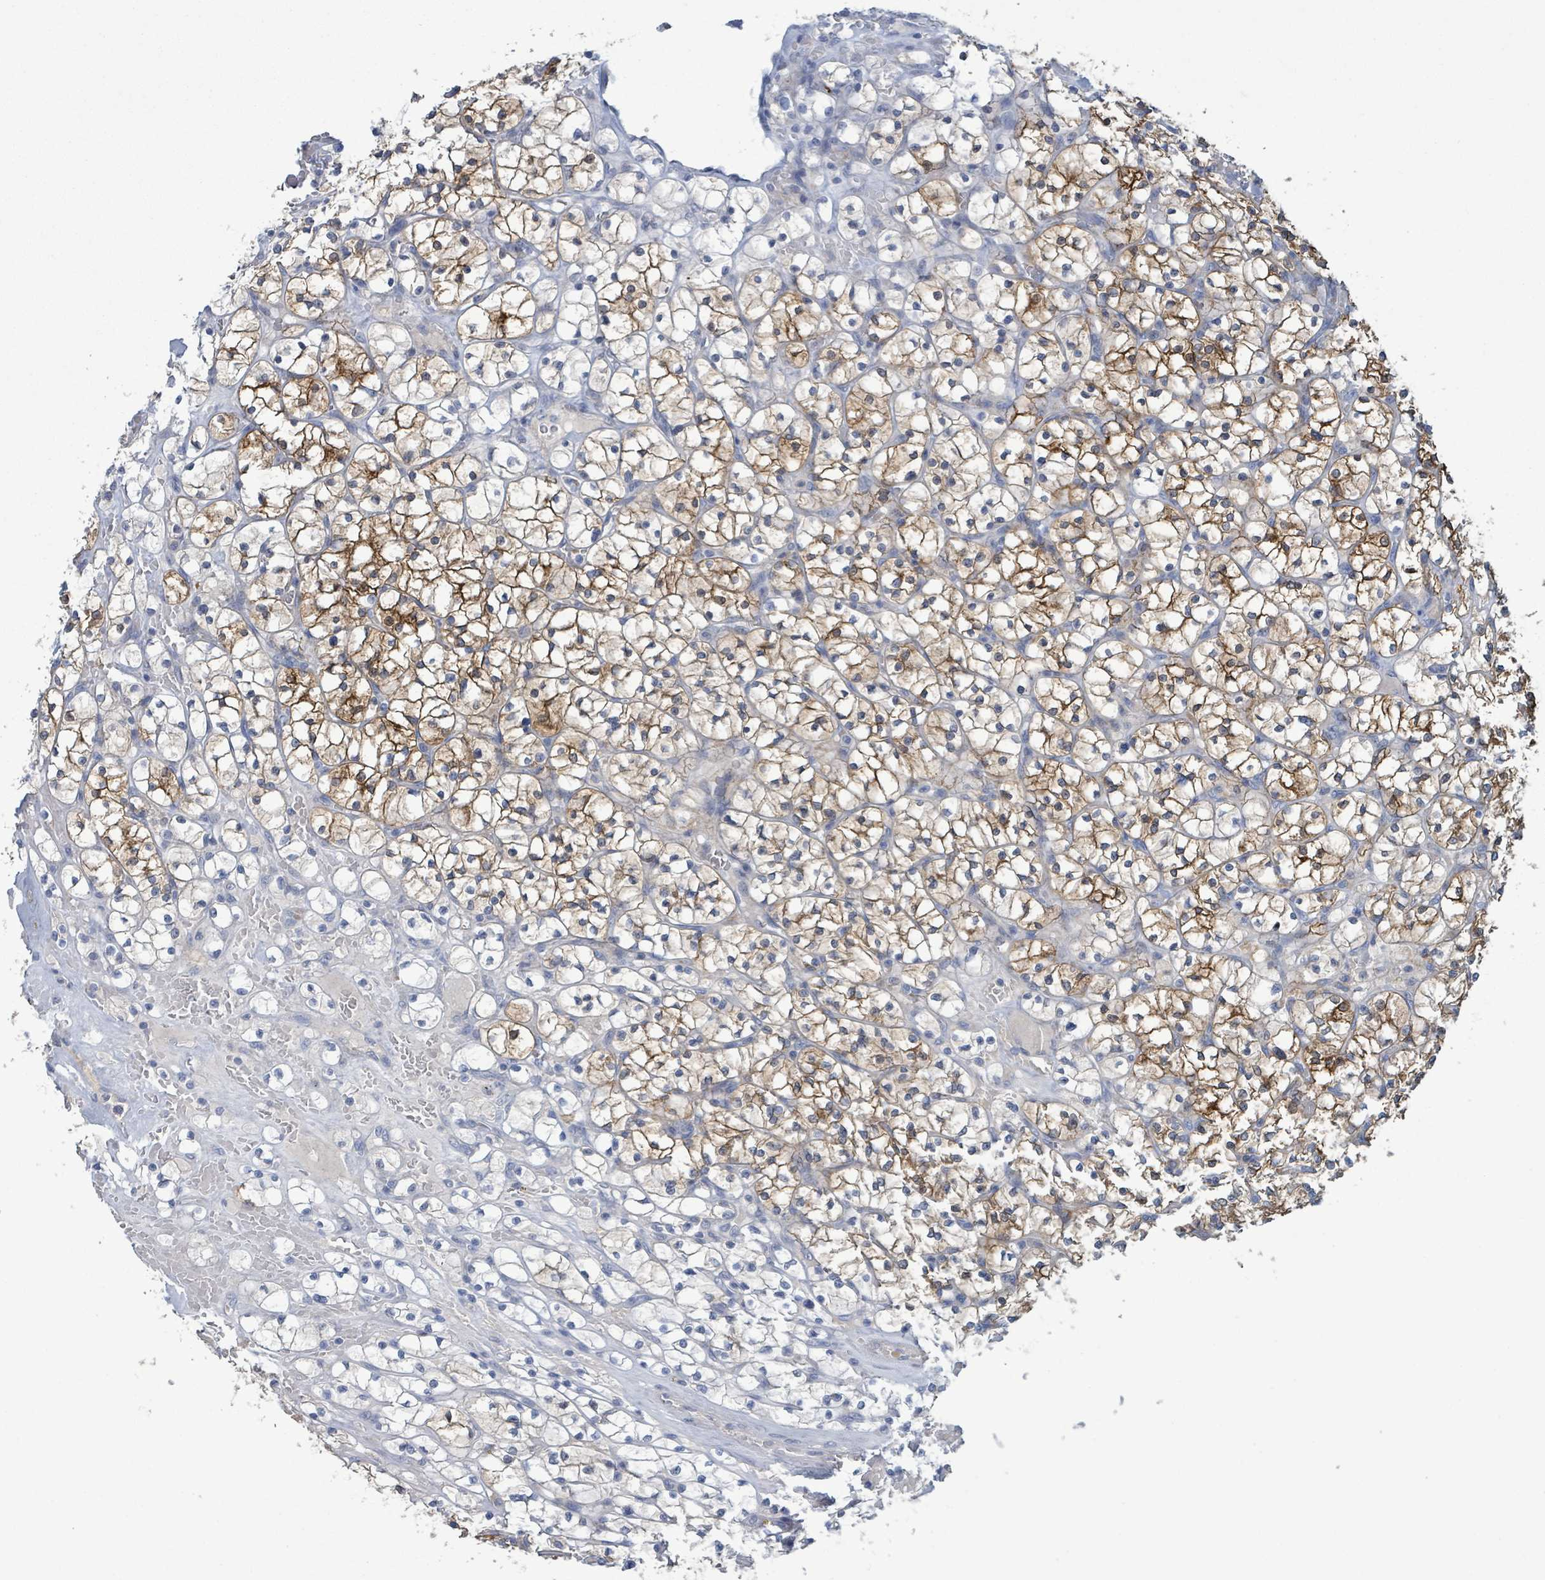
{"staining": {"intensity": "strong", "quantity": ">75%", "location": "cytoplasmic/membranous"}, "tissue": "renal cancer", "cell_type": "Tumor cells", "image_type": "cancer", "snomed": [{"axis": "morphology", "description": "Adenocarcinoma, NOS"}, {"axis": "topography", "description": "Kidney"}], "caption": "Immunohistochemistry (DAB (3,3'-diaminobenzidine)) staining of adenocarcinoma (renal) demonstrates strong cytoplasmic/membranous protein staining in approximately >75% of tumor cells.", "gene": "PKLR", "patient": {"sex": "female", "age": 64}}